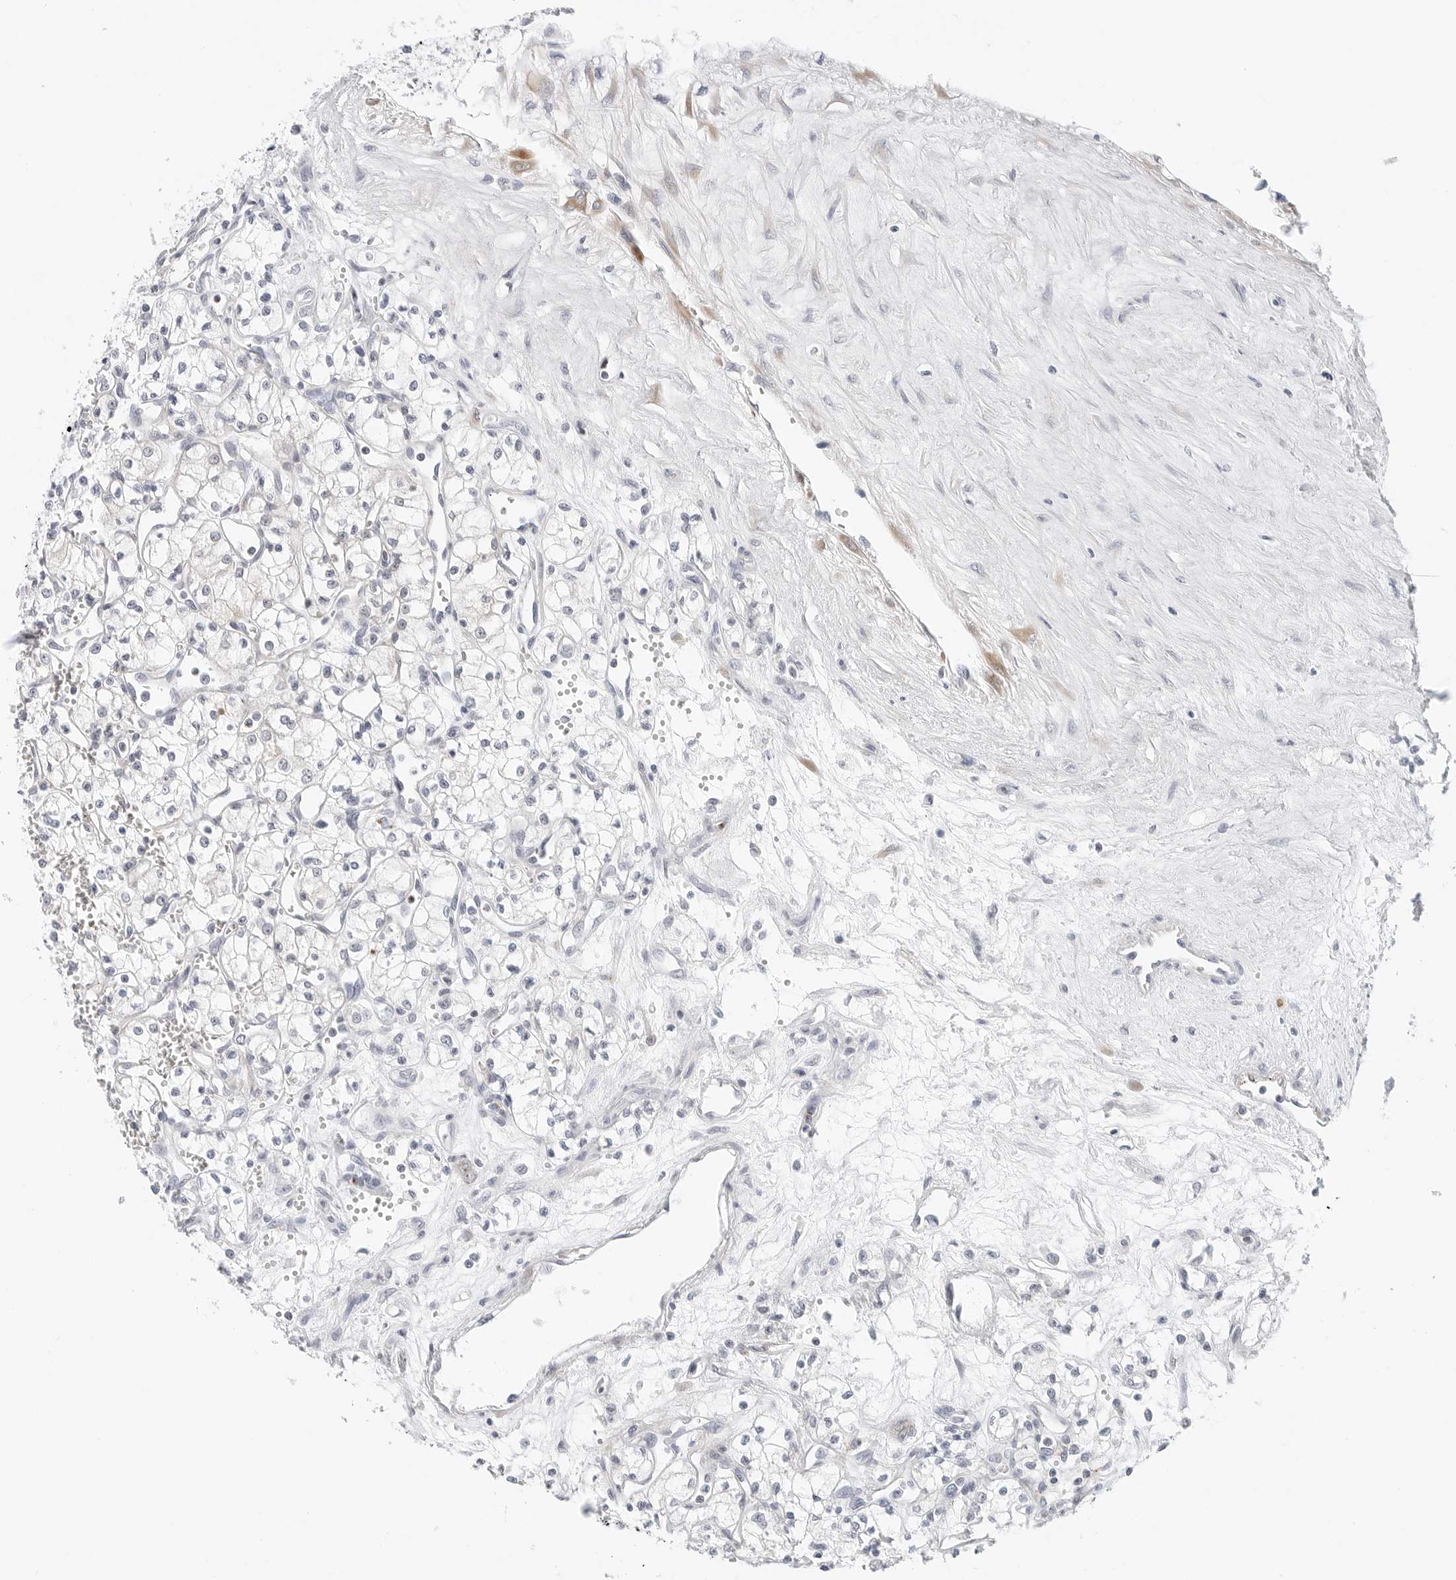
{"staining": {"intensity": "negative", "quantity": "none", "location": "none"}, "tissue": "renal cancer", "cell_type": "Tumor cells", "image_type": "cancer", "snomed": [{"axis": "morphology", "description": "Adenocarcinoma, NOS"}, {"axis": "topography", "description": "Kidney"}], "caption": "Tumor cells show no significant protein expression in renal adenocarcinoma.", "gene": "TSEN2", "patient": {"sex": "male", "age": 59}}